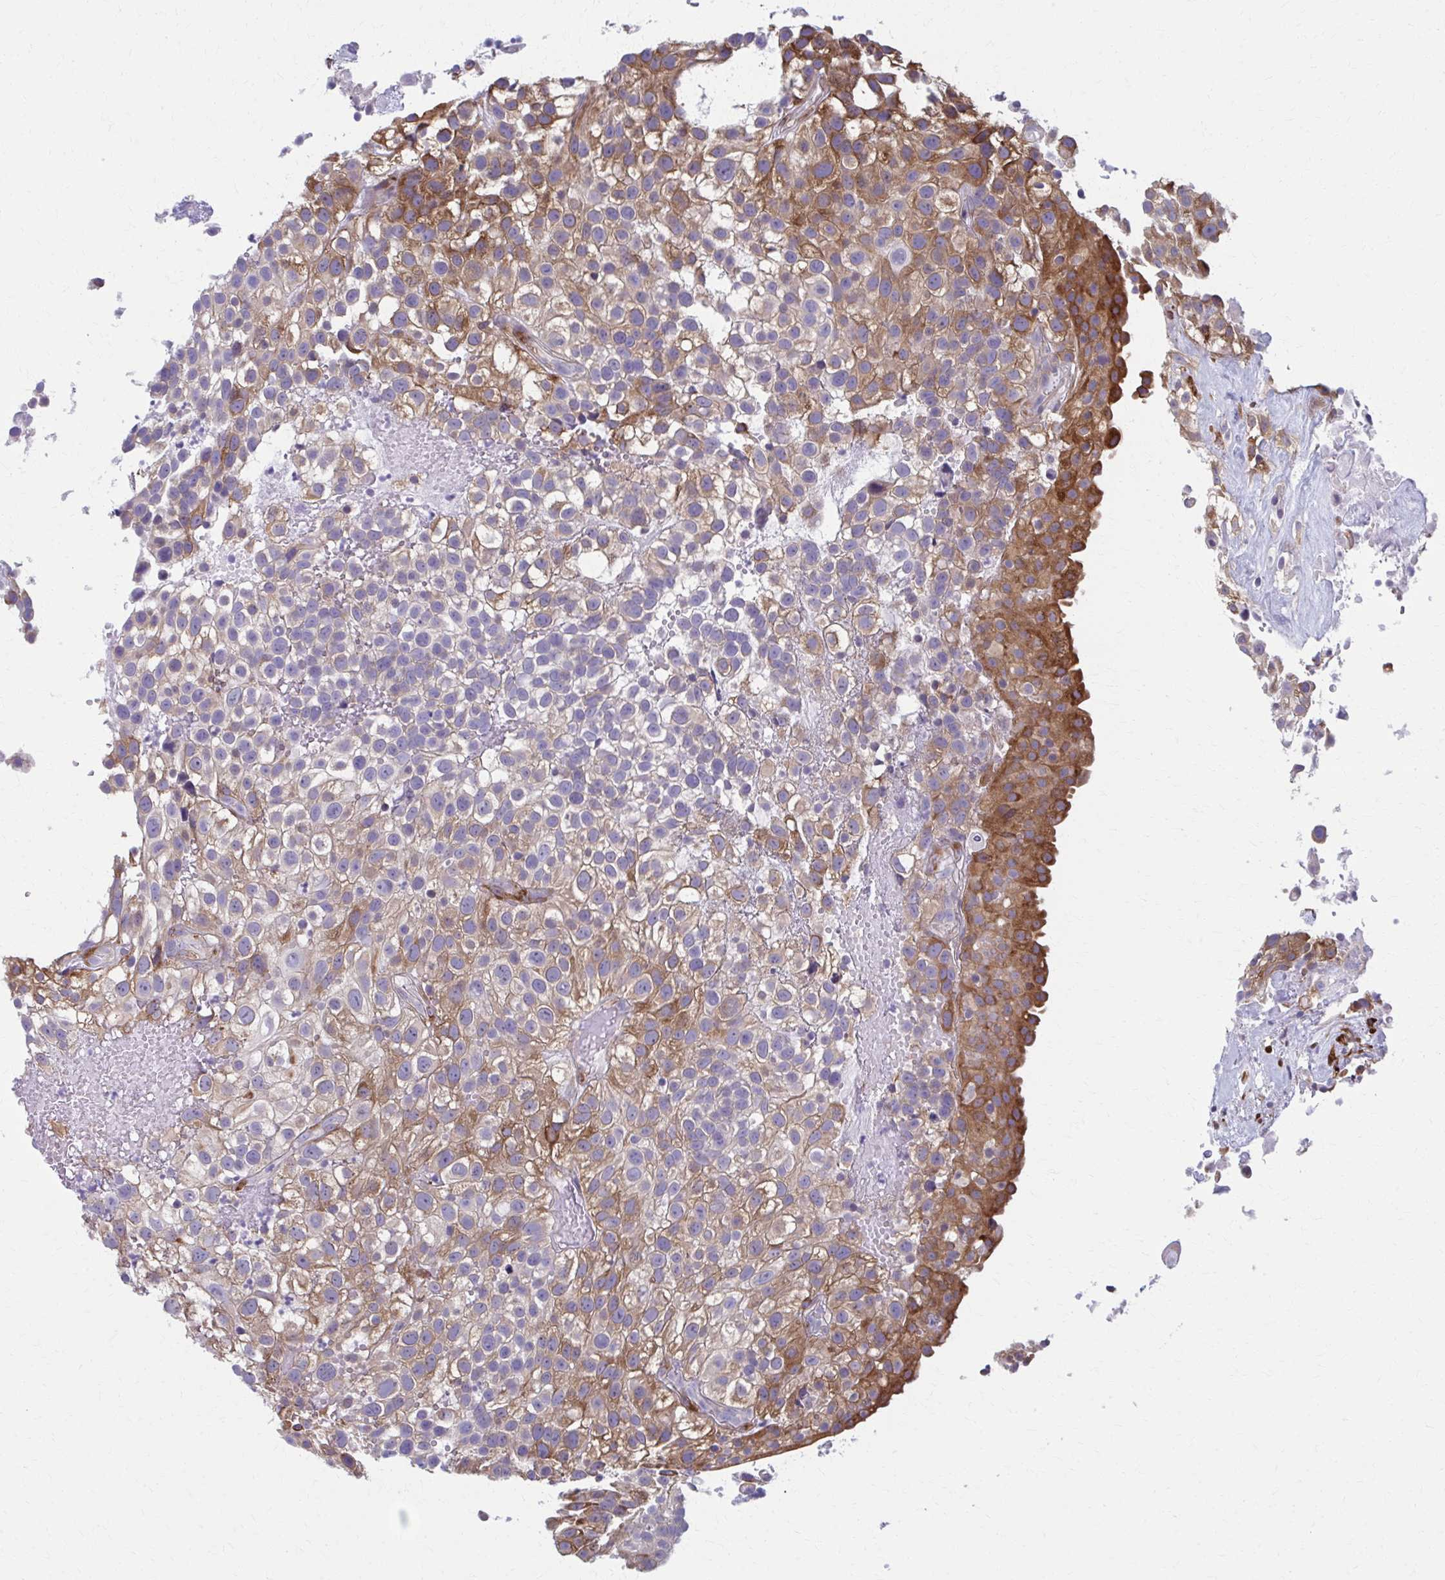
{"staining": {"intensity": "moderate", "quantity": "25%-75%", "location": "cytoplasmic/membranous"}, "tissue": "urothelial cancer", "cell_type": "Tumor cells", "image_type": "cancer", "snomed": [{"axis": "morphology", "description": "Urothelial carcinoma, High grade"}, {"axis": "topography", "description": "Urinary bladder"}], "caption": "The image shows a brown stain indicating the presence of a protein in the cytoplasmic/membranous of tumor cells in urothelial cancer. The staining was performed using DAB (3,3'-diaminobenzidine) to visualize the protein expression in brown, while the nuclei were stained in blue with hematoxylin (Magnification: 20x).", "gene": "SPATS2L", "patient": {"sex": "male", "age": 56}}